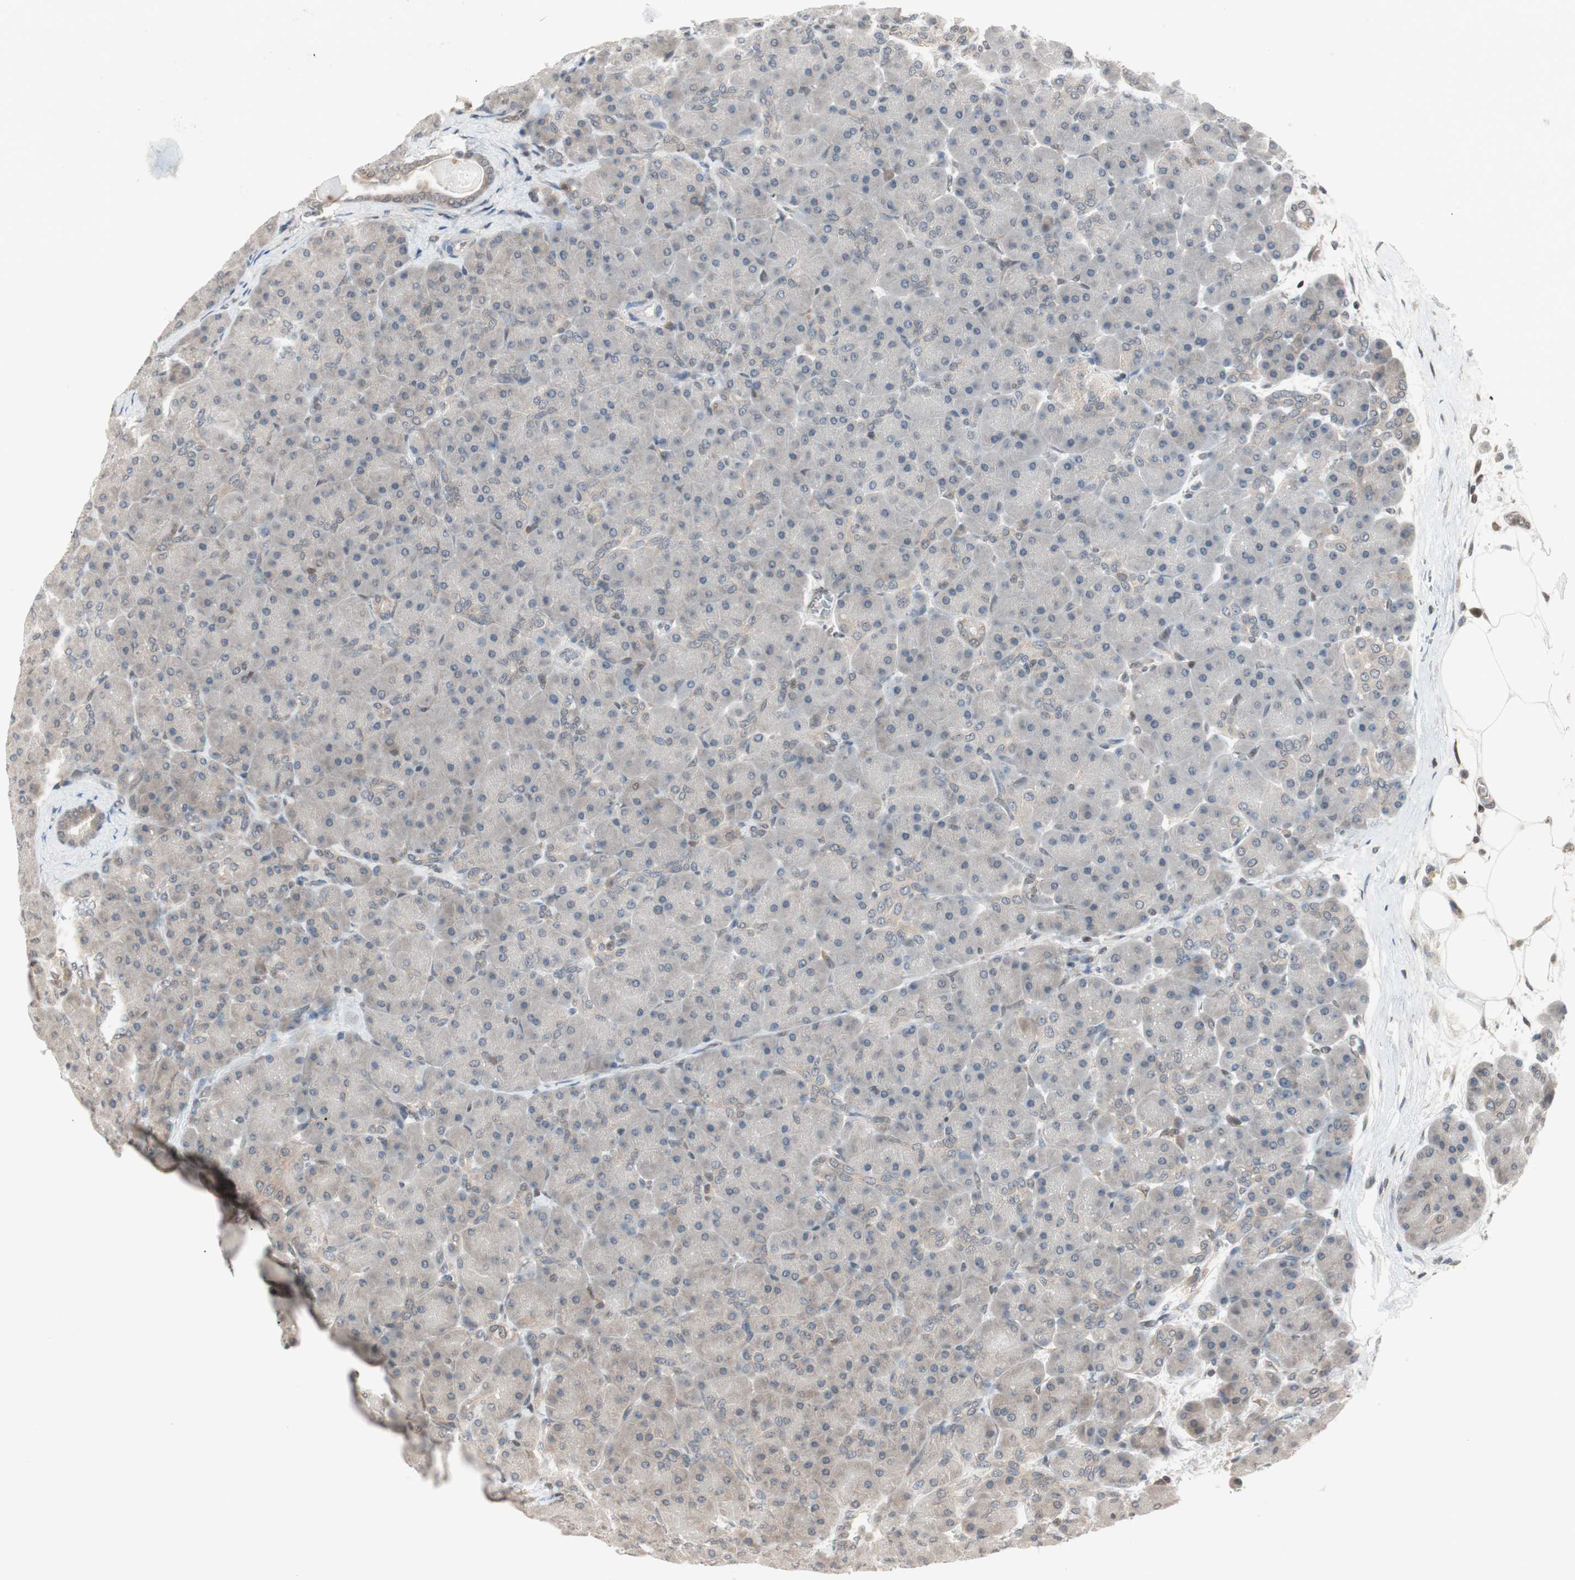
{"staining": {"intensity": "weak", "quantity": "<25%", "location": "cytoplasmic/membranous"}, "tissue": "pancreas", "cell_type": "Exocrine glandular cells", "image_type": "normal", "snomed": [{"axis": "morphology", "description": "Normal tissue, NOS"}, {"axis": "topography", "description": "Pancreas"}], "caption": "High power microscopy histopathology image of an IHC histopathology image of benign pancreas, revealing no significant positivity in exocrine glandular cells. (Stains: DAB immunohistochemistry (IHC) with hematoxylin counter stain, Microscopy: brightfield microscopy at high magnification).", "gene": "UBE2I", "patient": {"sex": "male", "age": 66}}